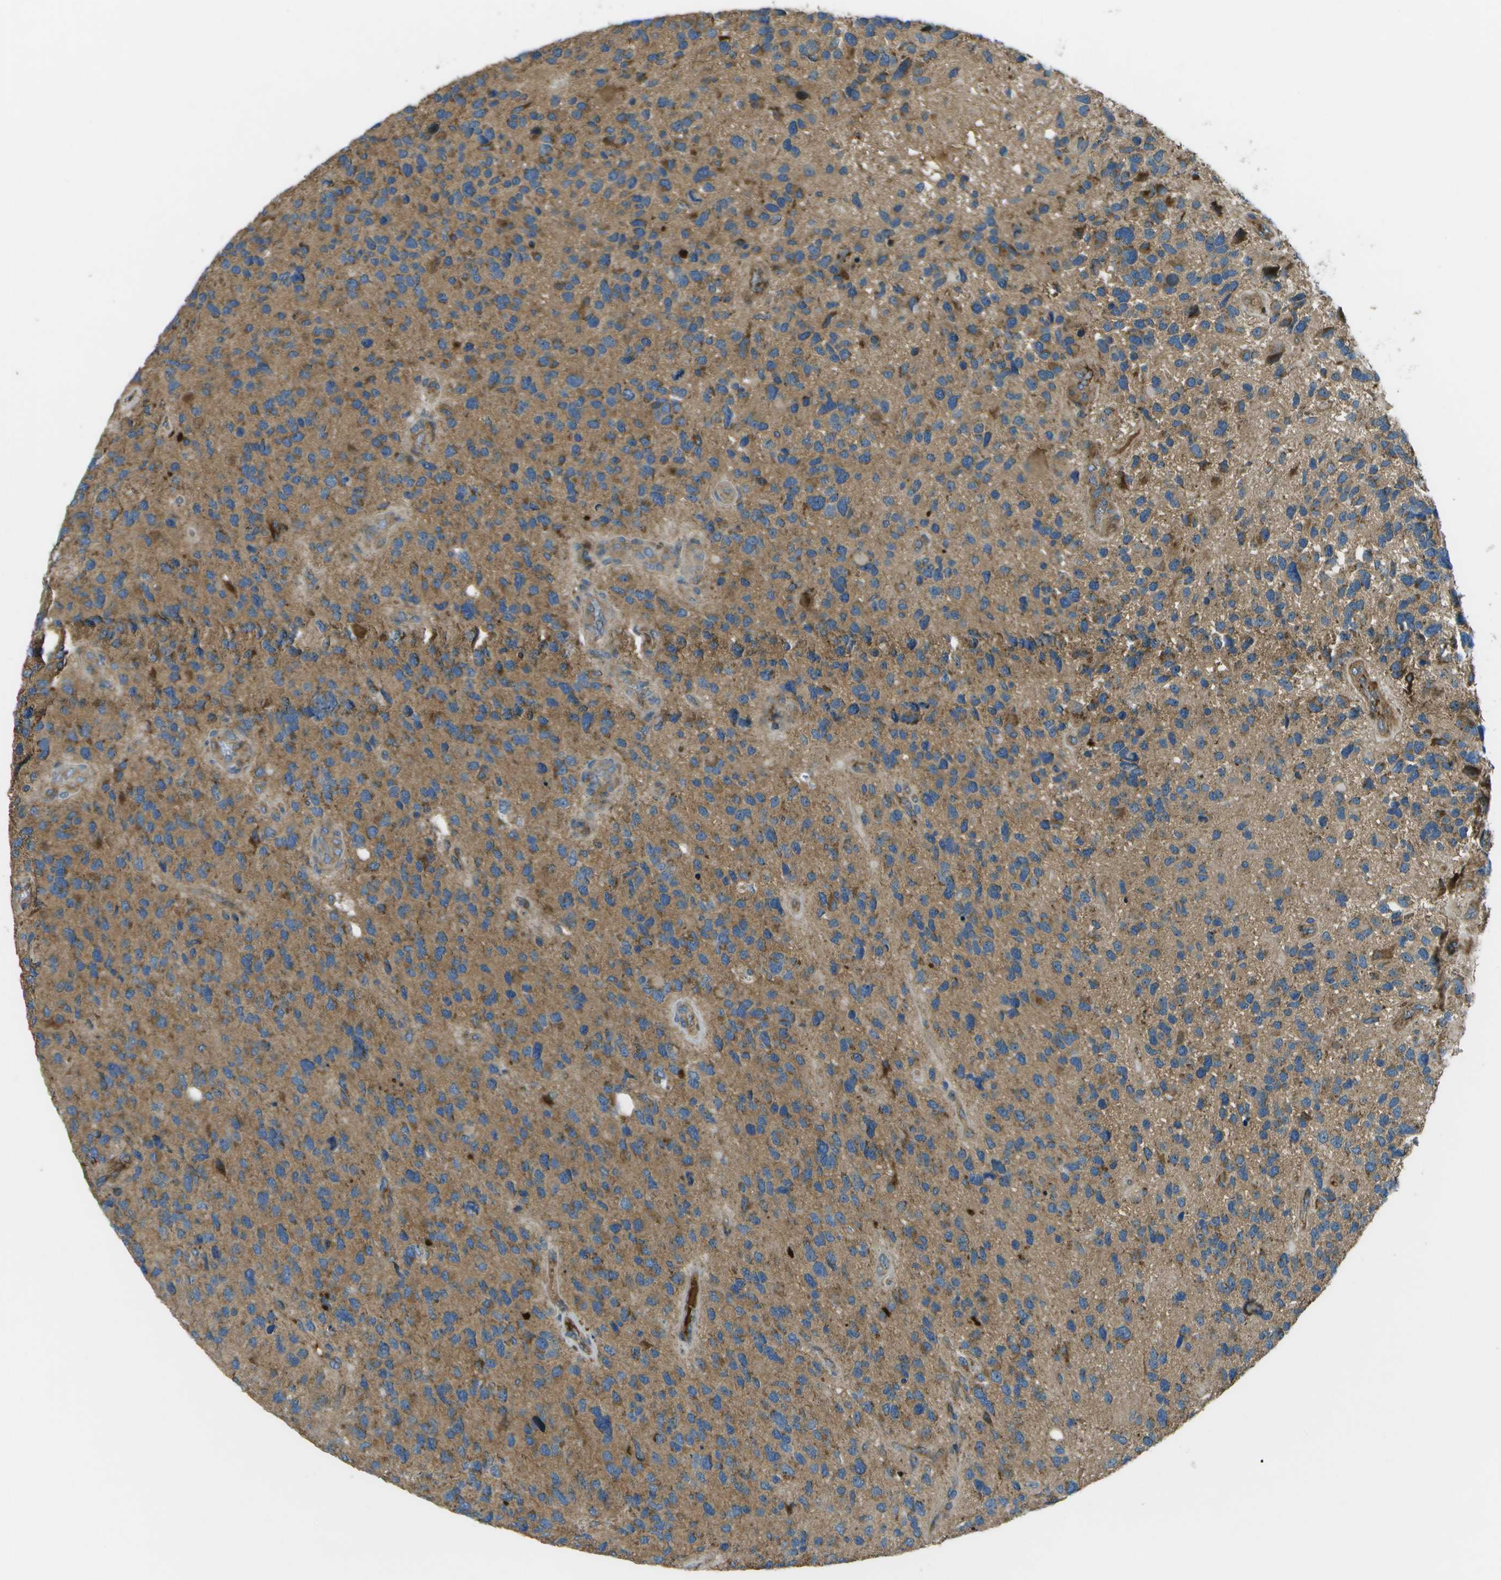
{"staining": {"intensity": "moderate", "quantity": ">75%", "location": "cytoplasmic/membranous"}, "tissue": "glioma", "cell_type": "Tumor cells", "image_type": "cancer", "snomed": [{"axis": "morphology", "description": "Glioma, malignant, High grade"}, {"axis": "topography", "description": "Brain"}], "caption": "Immunohistochemistry (IHC) of high-grade glioma (malignant) displays medium levels of moderate cytoplasmic/membranous expression in about >75% of tumor cells. (DAB IHC with brightfield microscopy, high magnification).", "gene": "PXYLP1", "patient": {"sex": "female", "age": 58}}